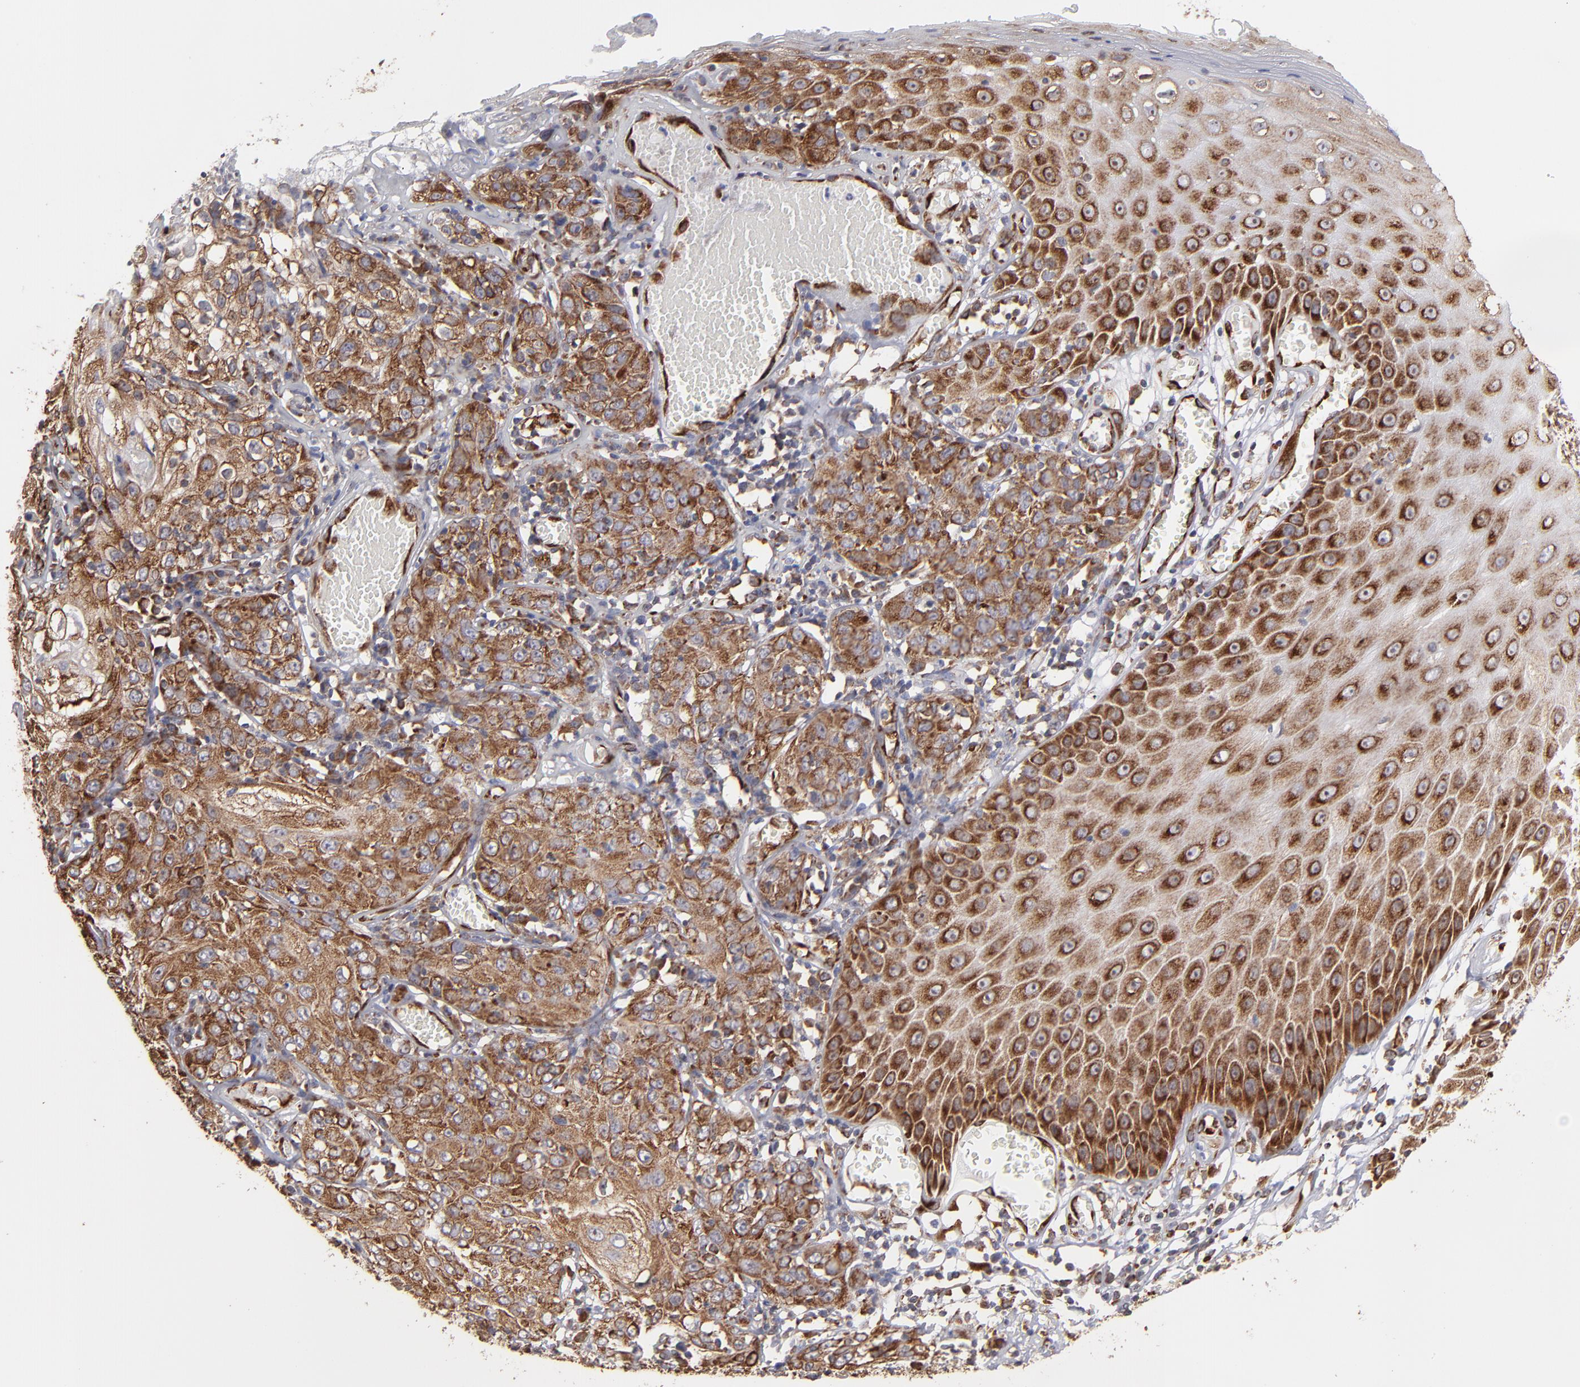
{"staining": {"intensity": "moderate", "quantity": ">75%", "location": "cytoplasmic/membranous"}, "tissue": "skin cancer", "cell_type": "Tumor cells", "image_type": "cancer", "snomed": [{"axis": "morphology", "description": "Squamous cell carcinoma, NOS"}, {"axis": "topography", "description": "Skin"}], "caption": "Moderate cytoplasmic/membranous positivity for a protein is appreciated in about >75% of tumor cells of squamous cell carcinoma (skin) using IHC.", "gene": "KTN1", "patient": {"sex": "male", "age": 65}}